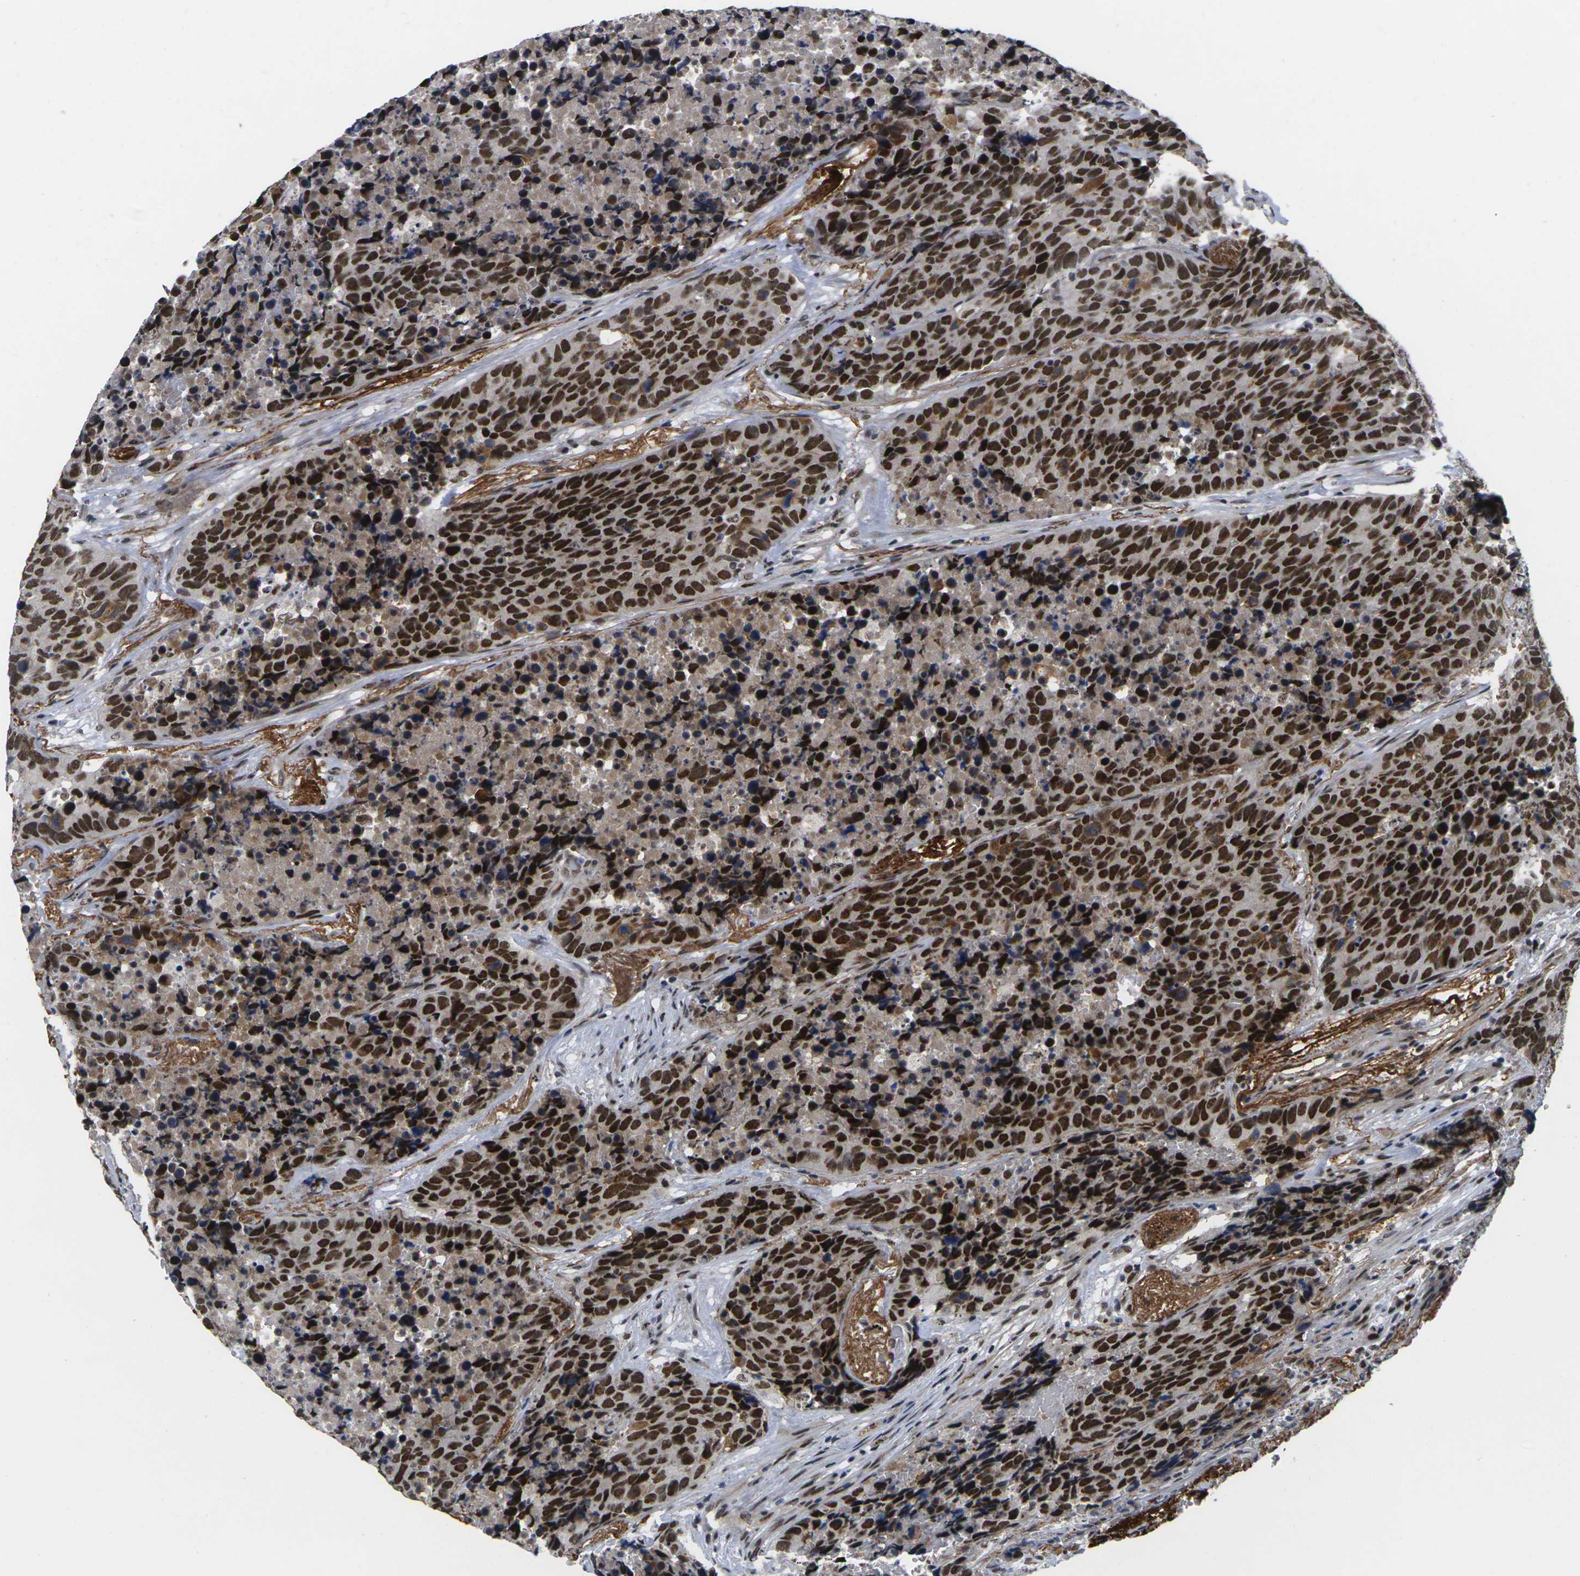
{"staining": {"intensity": "strong", "quantity": ">75%", "location": "nuclear"}, "tissue": "carcinoid", "cell_type": "Tumor cells", "image_type": "cancer", "snomed": [{"axis": "morphology", "description": "Carcinoid, malignant, NOS"}, {"axis": "topography", "description": "Lung"}], "caption": "Immunohistochemical staining of malignant carcinoid demonstrates high levels of strong nuclear protein positivity in about >75% of tumor cells.", "gene": "RBM7", "patient": {"sex": "male", "age": 60}}